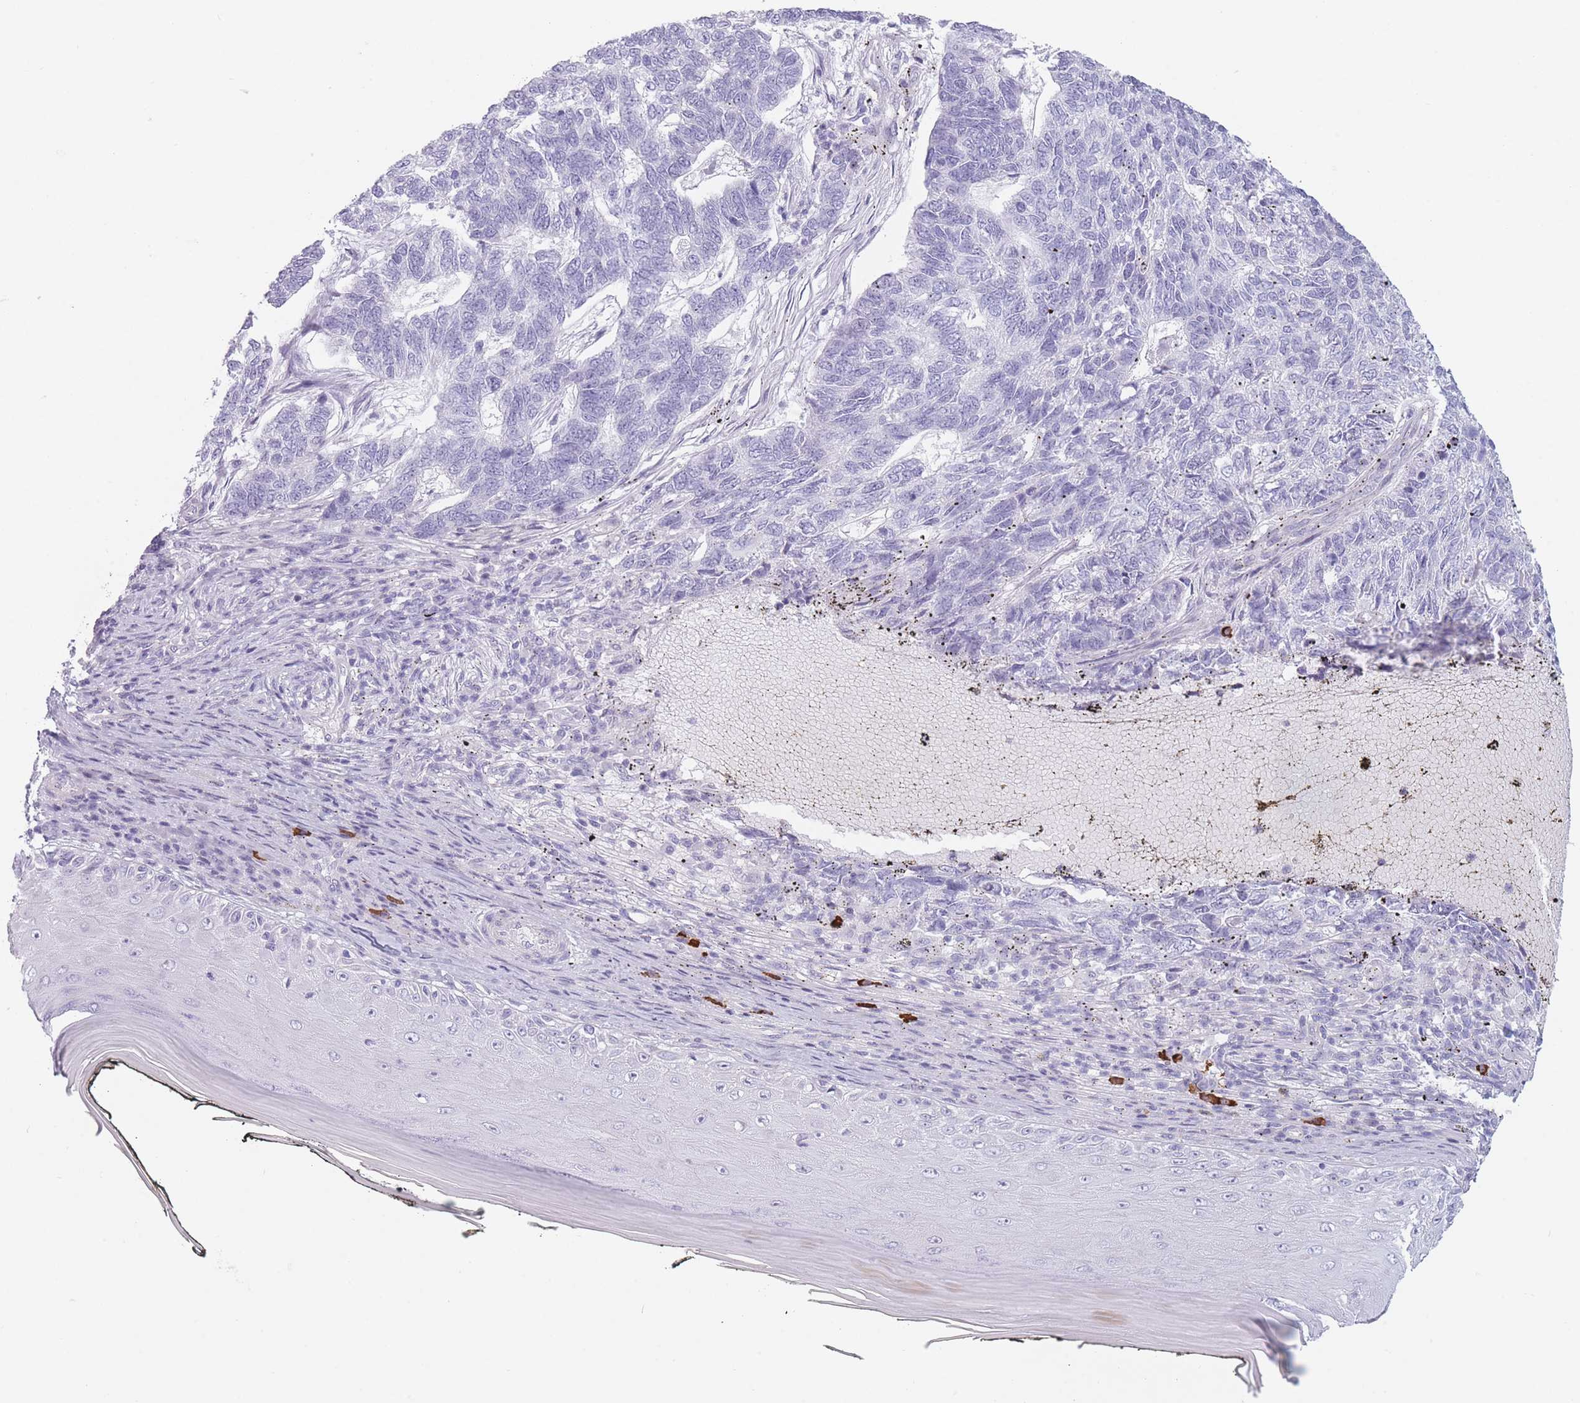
{"staining": {"intensity": "negative", "quantity": "none", "location": "none"}, "tissue": "skin cancer", "cell_type": "Tumor cells", "image_type": "cancer", "snomed": [{"axis": "morphology", "description": "Basal cell carcinoma"}, {"axis": "topography", "description": "Skin"}], "caption": "Immunohistochemistry (IHC) of human skin basal cell carcinoma shows no staining in tumor cells. (Immunohistochemistry, brightfield microscopy, high magnification).", "gene": "PLEKHG2", "patient": {"sex": "female", "age": 65}}